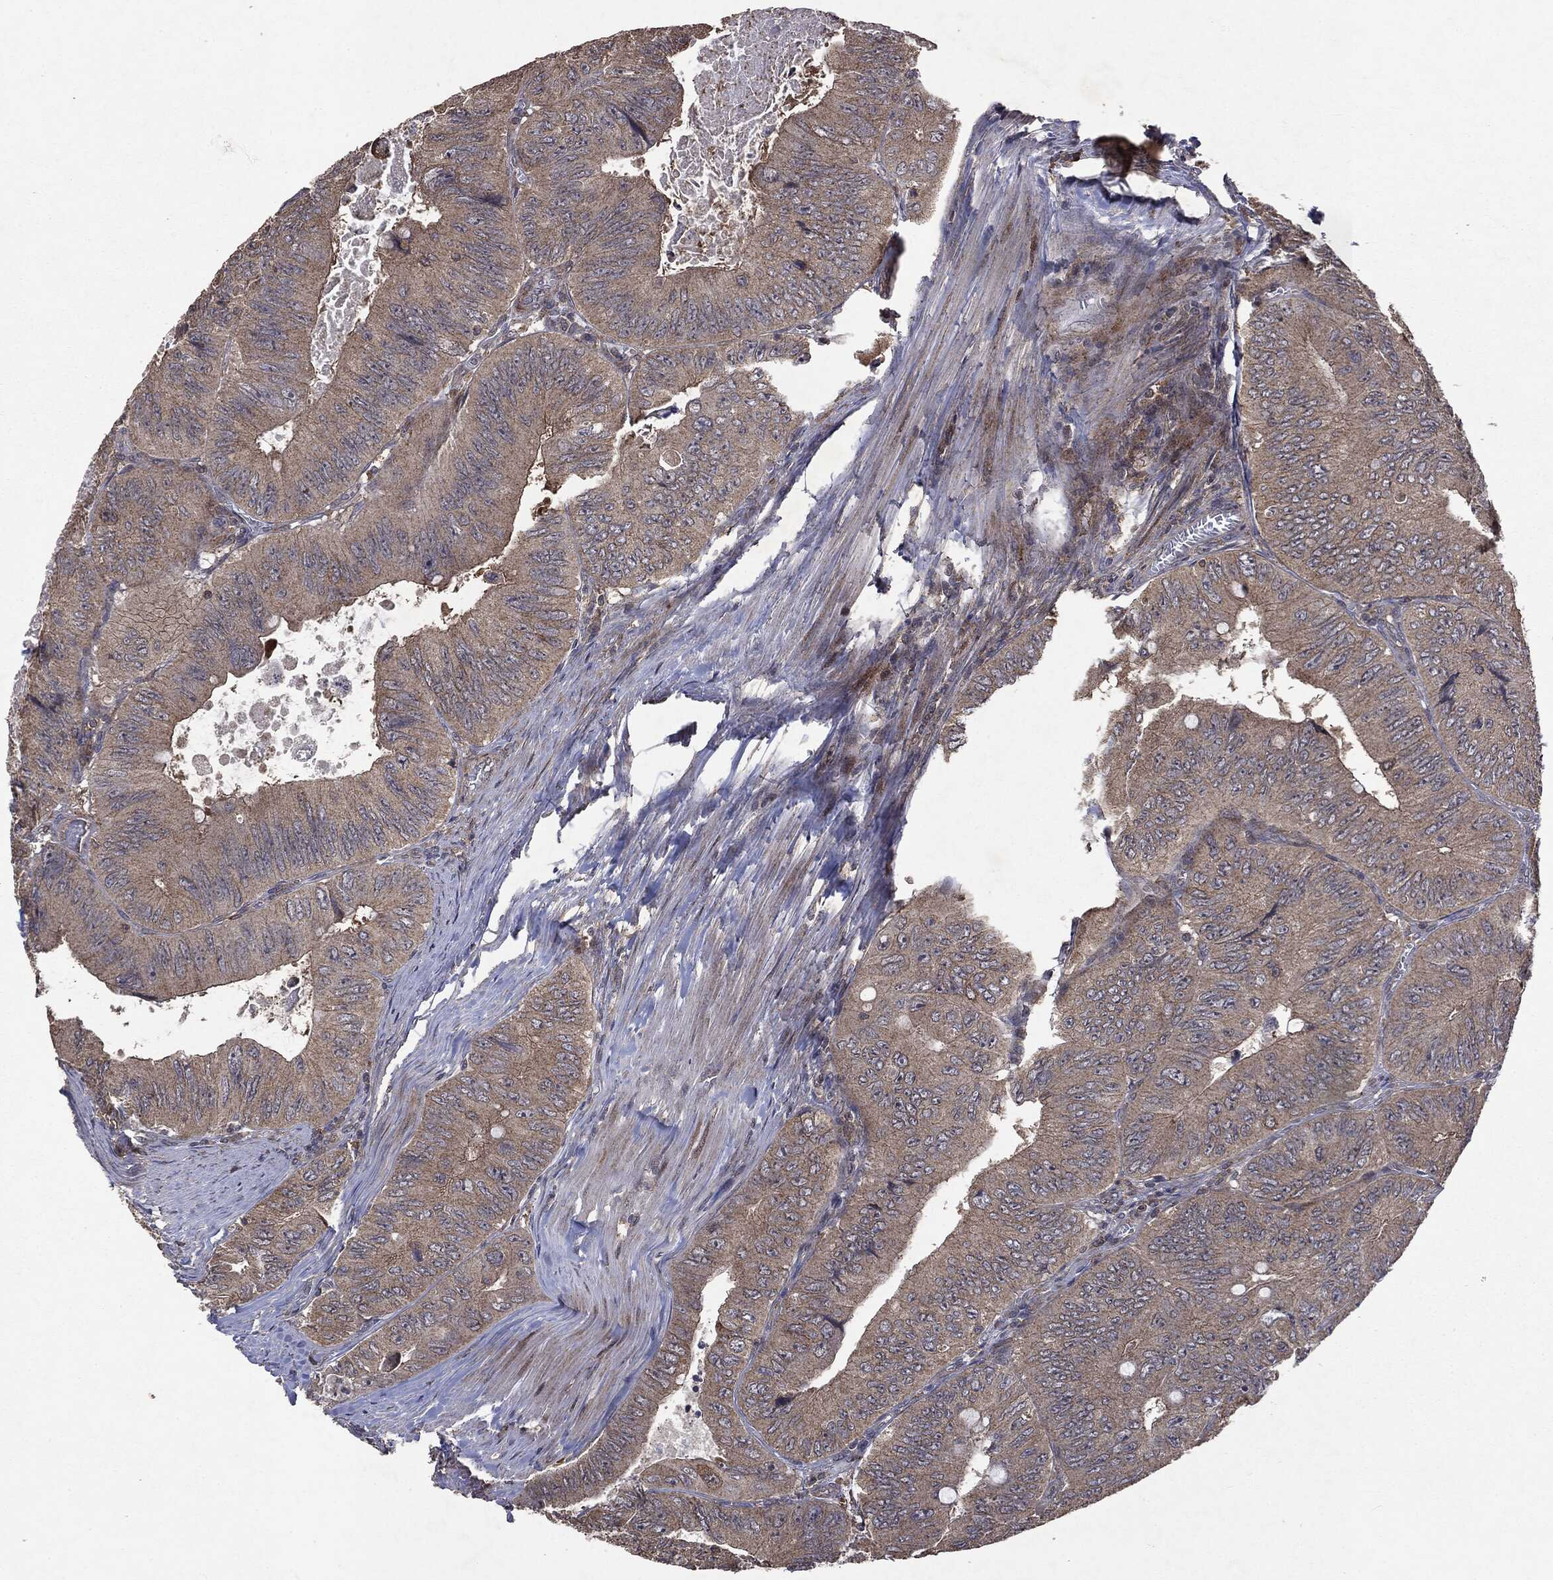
{"staining": {"intensity": "negative", "quantity": "none", "location": "none"}, "tissue": "colorectal cancer", "cell_type": "Tumor cells", "image_type": "cancer", "snomed": [{"axis": "morphology", "description": "Adenocarcinoma, NOS"}, {"axis": "topography", "description": "Colon"}], "caption": "A histopathology image of colorectal cancer stained for a protein displays no brown staining in tumor cells.", "gene": "PTEN", "patient": {"sex": "female", "age": 84}}